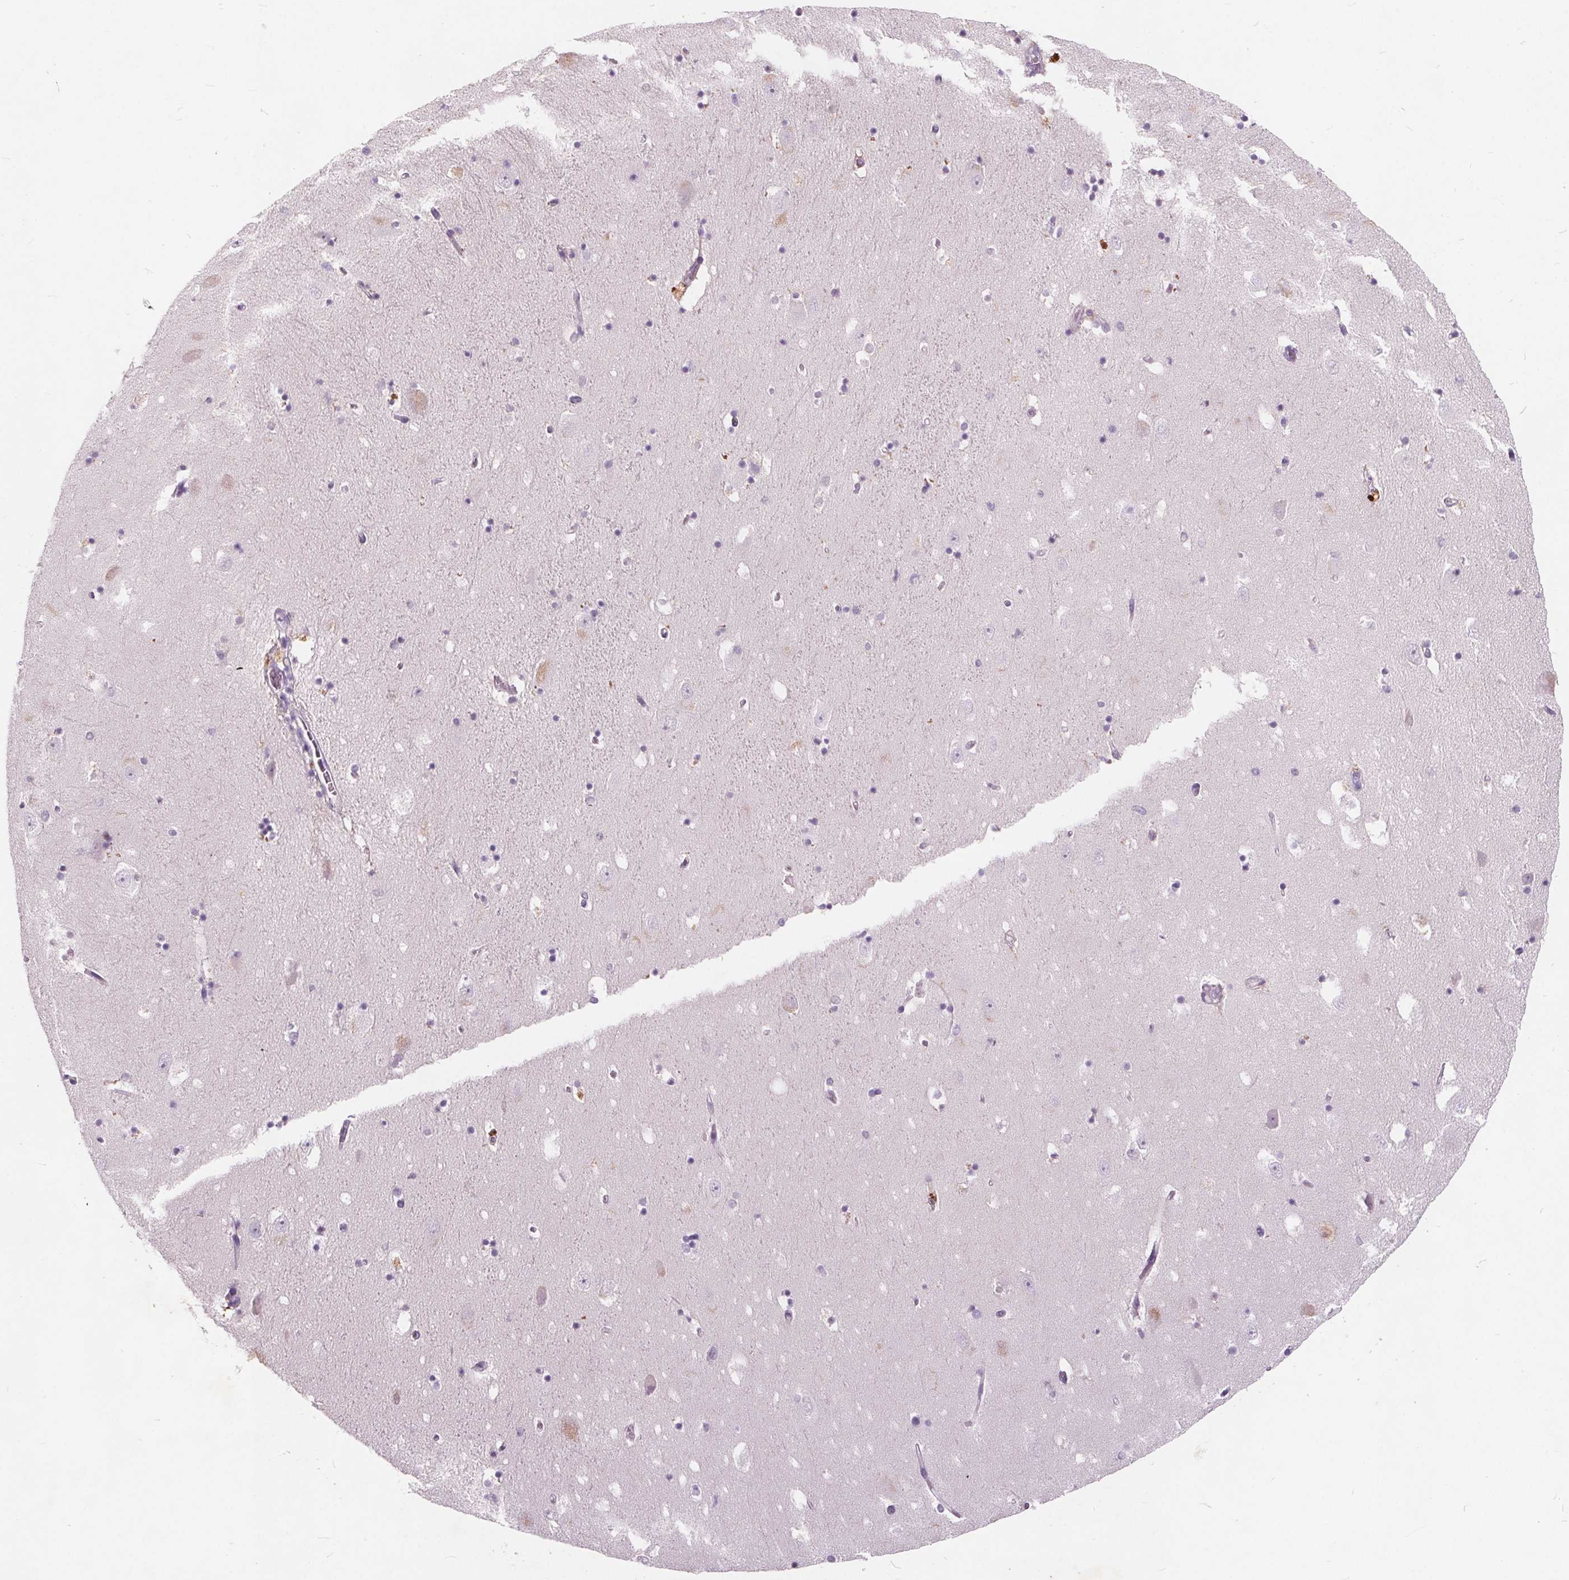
{"staining": {"intensity": "negative", "quantity": "none", "location": "none"}, "tissue": "hippocampus", "cell_type": "Glial cells", "image_type": "normal", "snomed": [{"axis": "morphology", "description": "Normal tissue, NOS"}, {"axis": "topography", "description": "Hippocampus"}], "caption": "IHC histopathology image of normal human hippocampus stained for a protein (brown), which exhibits no expression in glial cells. (Stains: DAB IHC with hematoxylin counter stain, Microscopy: brightfield microscopy at high magnification).", "gene": "PLA2G2E", "patient": {"sex": "male", "age": 58}}